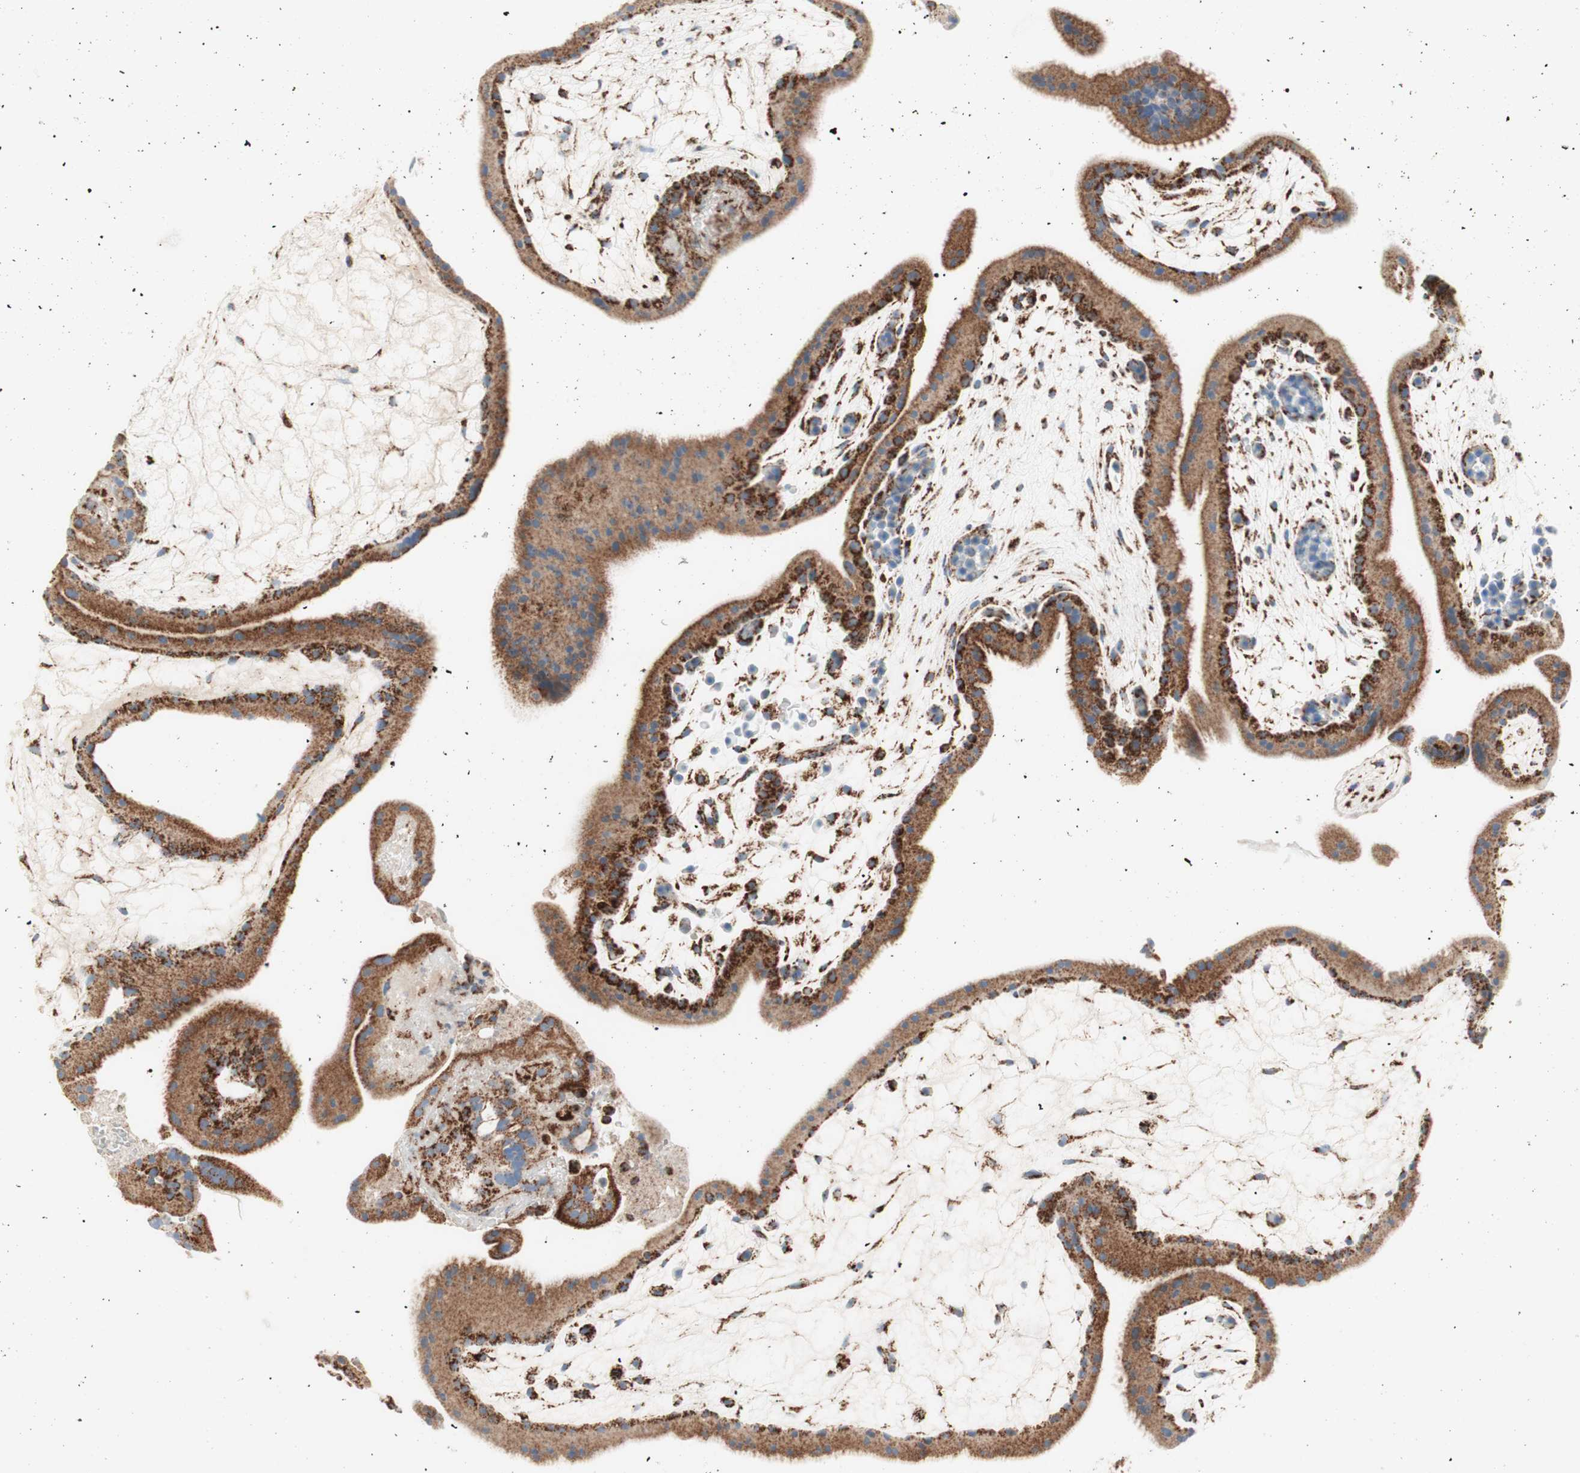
{"staining": {"intensity": "strong", "quantity": ">75%", "location": "cytoplasmic/membranous"}, "tissue": "placenta", "cell_type": "Decidual cells", "image_type": "normal", "snomed": [{"axis": "morphology", "description": "Normal tissue, NOS"}, {"axis": "topography", "description": "Placenta"}], "caption": "Approximately >75% of decidual cells in normal placenta demonstrate strong cytoplasmic/membranous protein expression as visualized by brown immunohistochemical staining.", "gene": "TOMM20", "patient": {"sex": "female", "age": 19}}